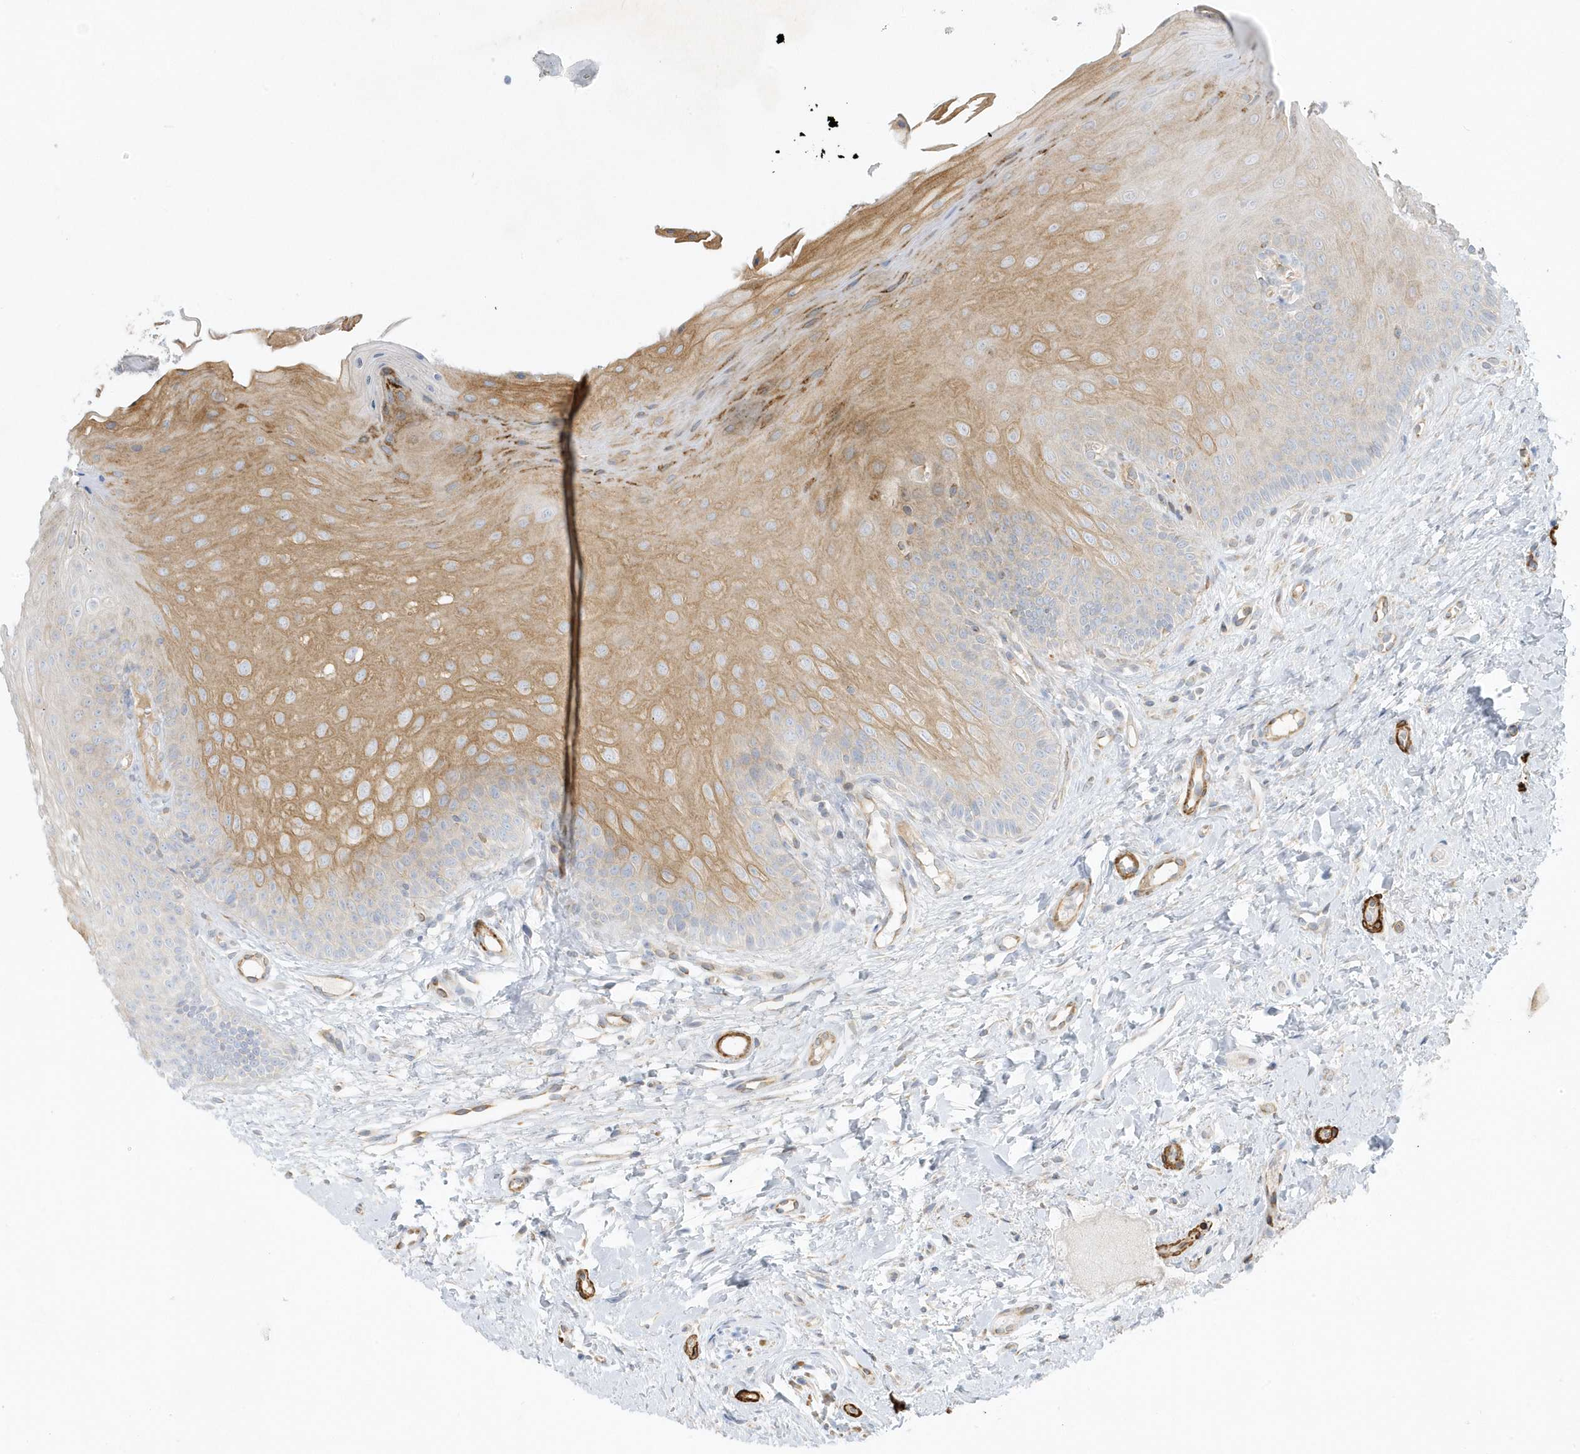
{"staining": {"intensity": "moderate", "quantity": "<25%", "location": "cytoplasmic/membranous"}, "tissue": "oral mucosa", "cell_type": "Squamous epithelial cells", "image_type": "normal", "snomed": [{"axis": "morphology", "description": "Normal tissue, NOS"}, {"axis": "topography", "description": "Oral tissue"}], "caption": "Unremarkable oral mucosa shows moderate cytoplasmic/membranous expression in about <25% of squamous epithelial cells.", "gene": "THADA", "patient": {"sex": "female", "age": 68}}